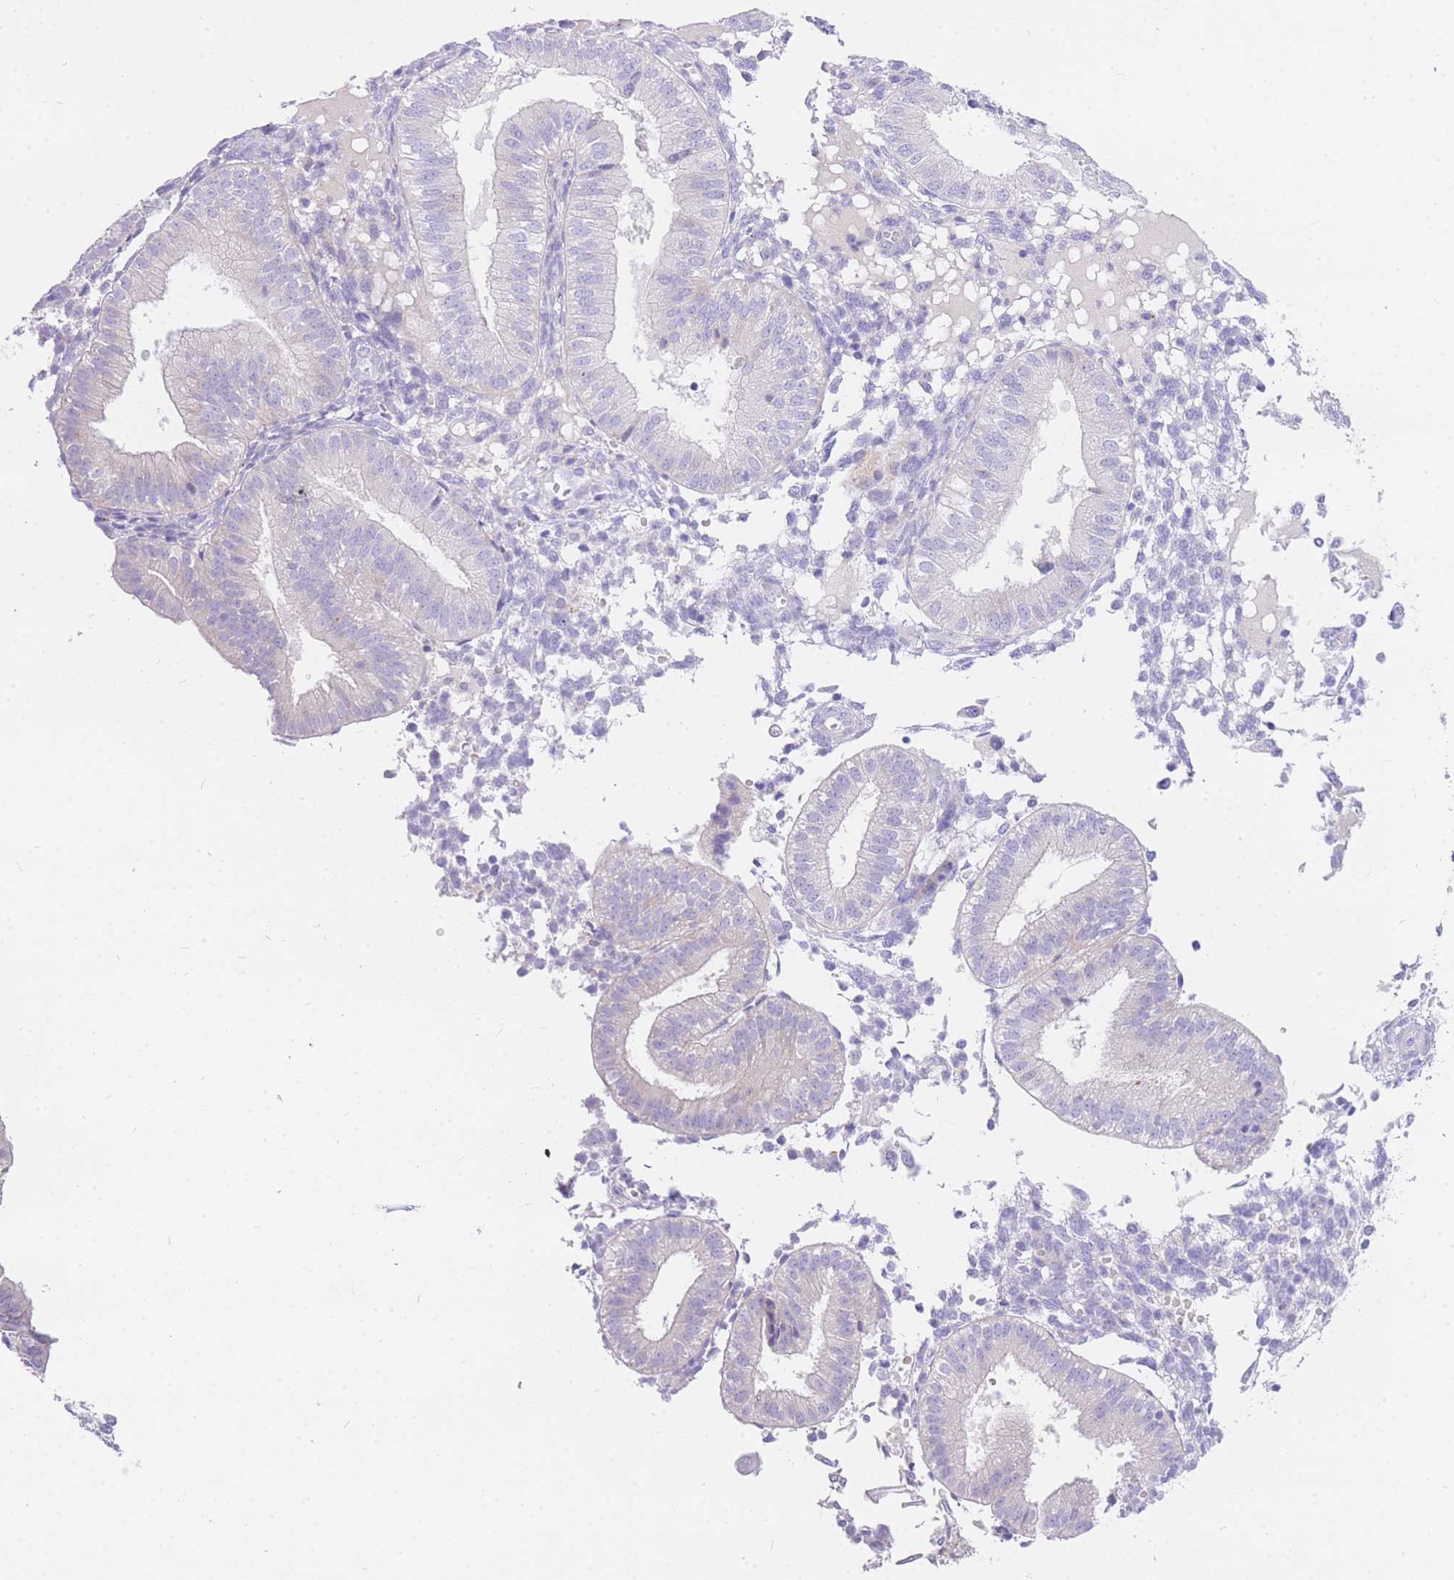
{"staining": {"intensity": "negative", "quantity": "none", "location": "none"}, "tissue": "endometrium", "cell_type": "Cells in endometrial stroma", "image_type": "normal", "snomed": [{"axis": "morphology", "description": "Normal tissue, NOS"}, {"axis": "topography", "description": "Endometrium"}], "caption": "High power microscopy micrograph of an immunohistochemistry (IHC) histopathology image of unremarkable endometrium, revealing no significant expression in cells in endometrial stroma.", "gene": "UPK1A", "patient": {"sex": "female", "age": 39}}